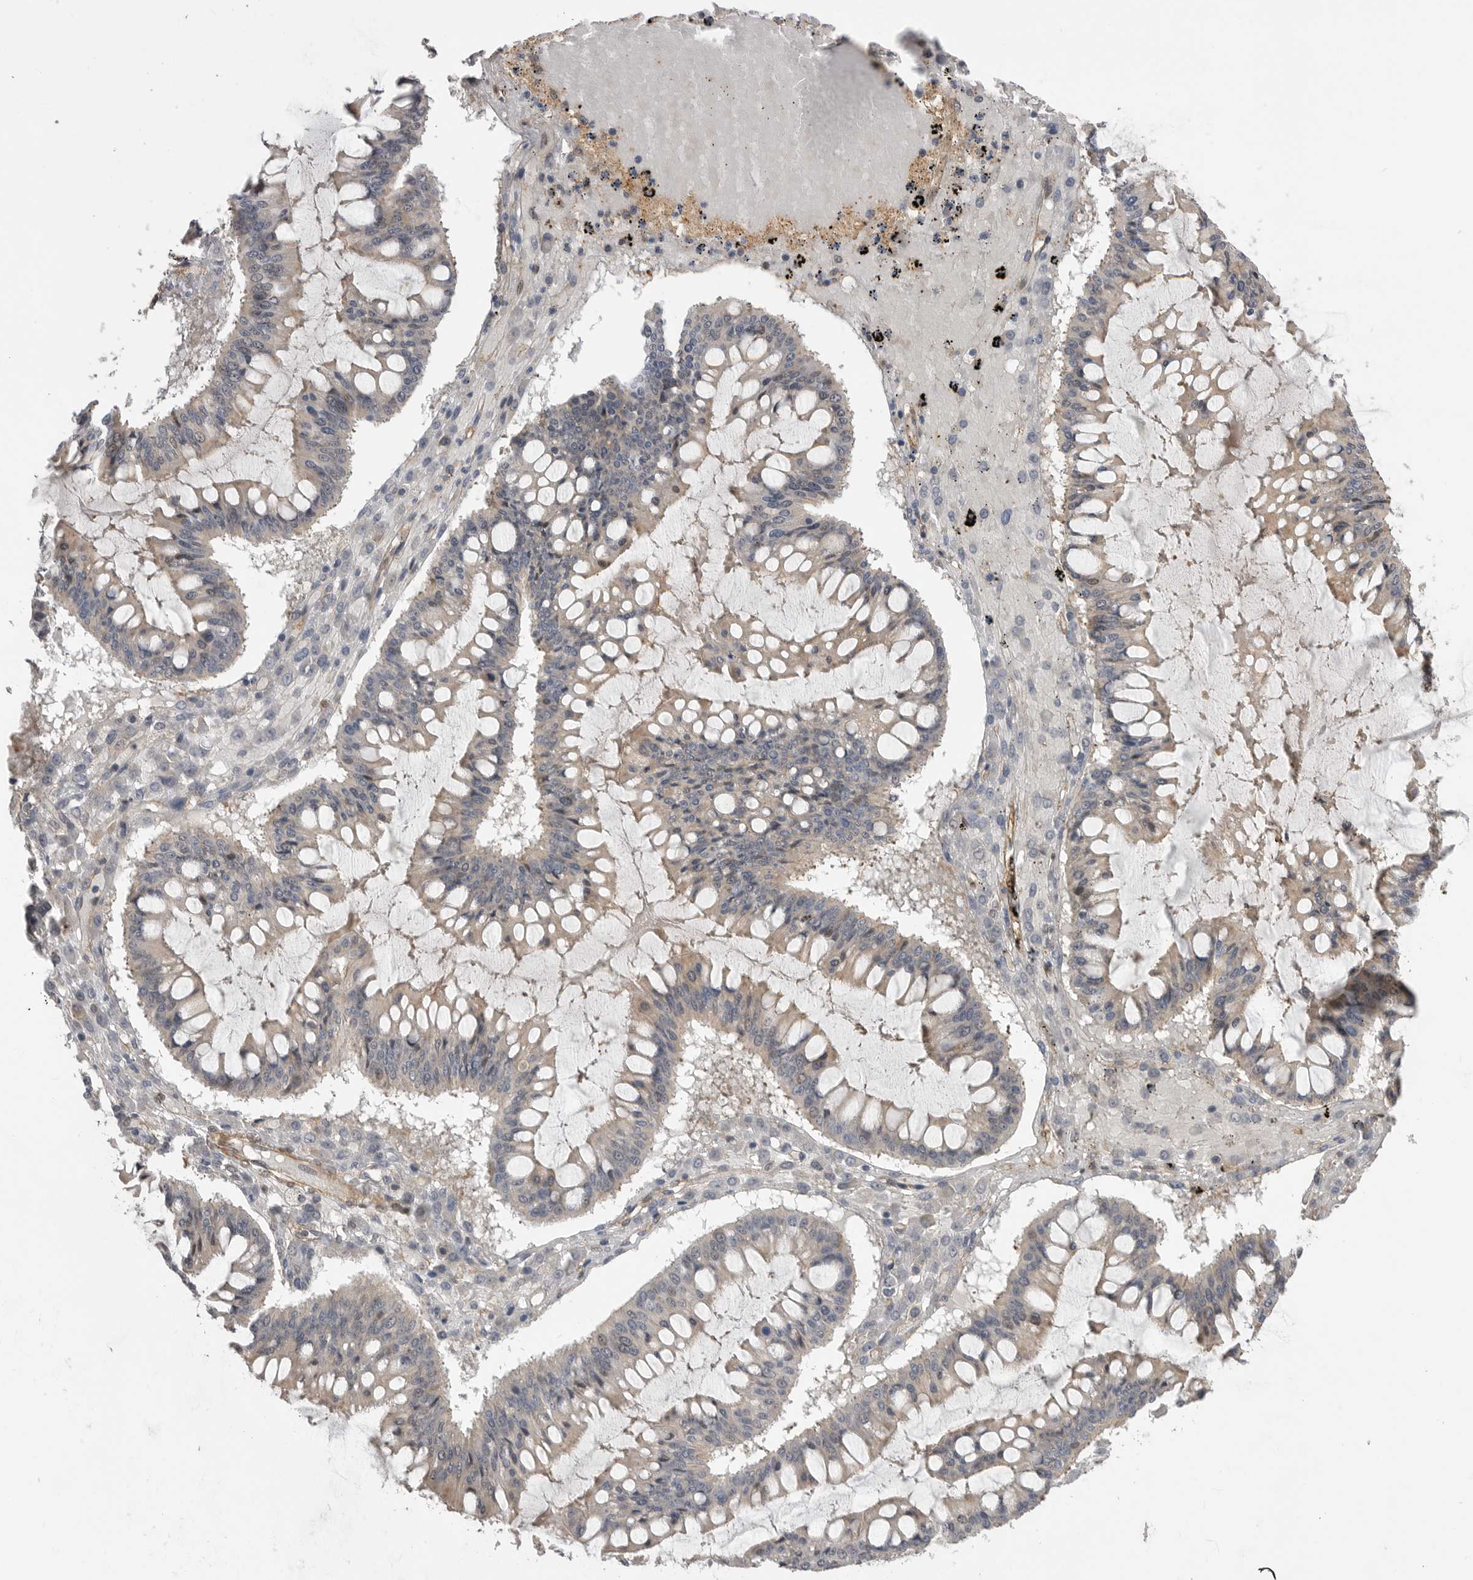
{"staining": {"intensity": "negative", "quantity": "none", "location": "none"}, "tissue": "ovarian cancer", "cell_type": "Tumor cells", "image_type": "cancer", "snomed": [{"axis": "morphology", "description": "Cystadenocarcinoma, mucinous, NOS"}, {"axis": "topography", "description": "Ovary"}], "caption": "Tumor cells are negative for protein expression in human mucinous cystadenocarcinoma (ovarian). Nuclei are stained in blue.", "gene": "TRIM56", "patient": {"sex": "female", "age": 73}}